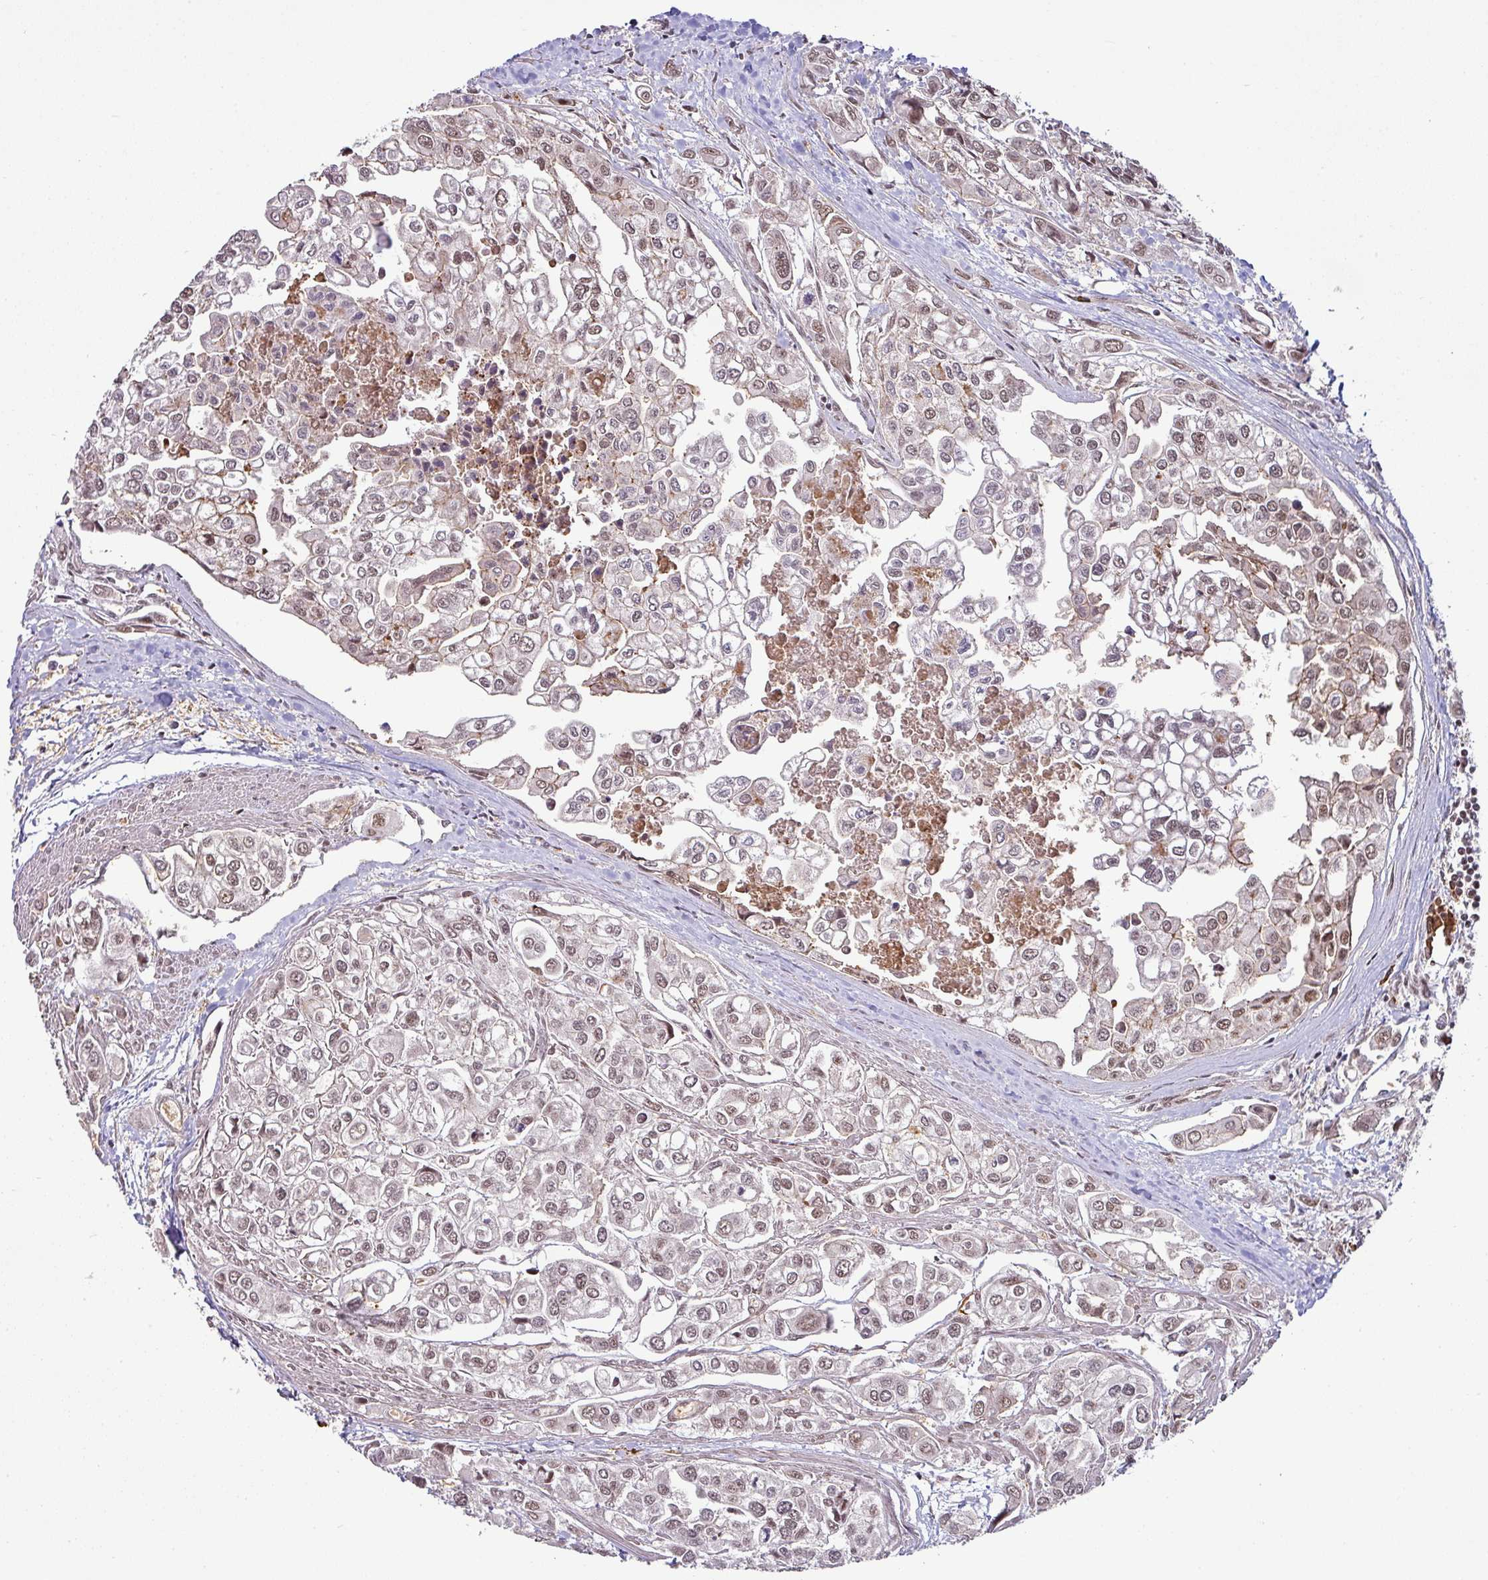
{"staining": {"intensity": "moderate", "quantity": ">75%", "location": "nuclear"}, "tissue": "urothelial cancer", "cell_type": "Tumor cells", "image_type": "cancer", "snomed": [{"axis": "morphology", "description": "Urothelial carcinoma, High grade"}, {"axis": "topography", "description": "Urinary bladder"}], "caption": "Immunohistochemistry of human urothelial carcinoma (high-grade) displays medium levels of moderate nuclear positivity in approximately >75% of tumor cells.", "gene": "PHF23", "patient": {"sex": "male", "age": 67}}